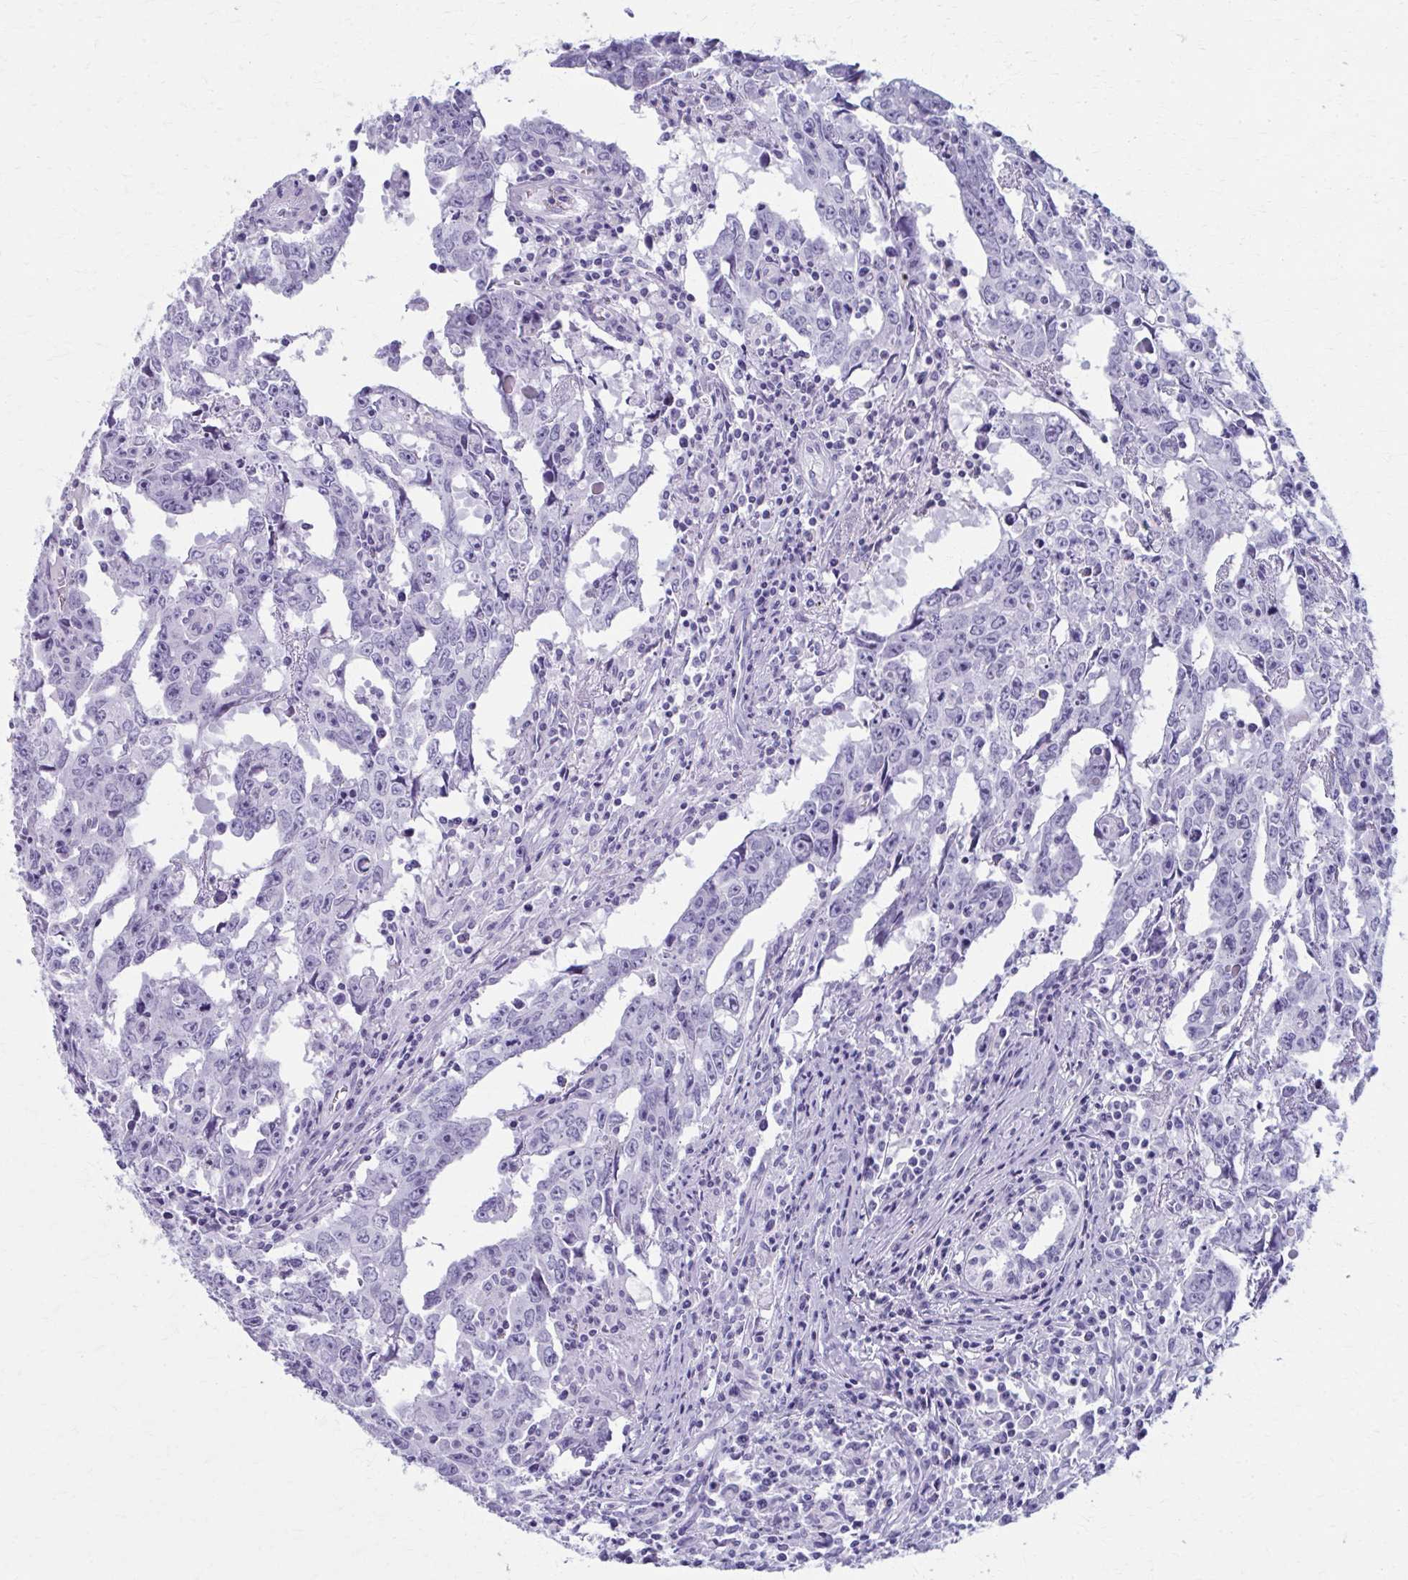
{"staining": {"intensity": "negative", "quantity": "none", "location": "none"}, "tissue": "testis cancer", "cell_type": "Tumor cells", "image_type": "cancer", "snomed": [{"axis": "morphology", "description": "Carcinoma, Embryonal, NOS"}, {"axis": "topography", "description": "Testis"}], "caption": "Testis cancer stained for a protein using immunohistochemistry (IHC) exhibits no expression tumor cells.", "gene": "MPLKIP", "patient": {"sex": "male", "age": 22}}